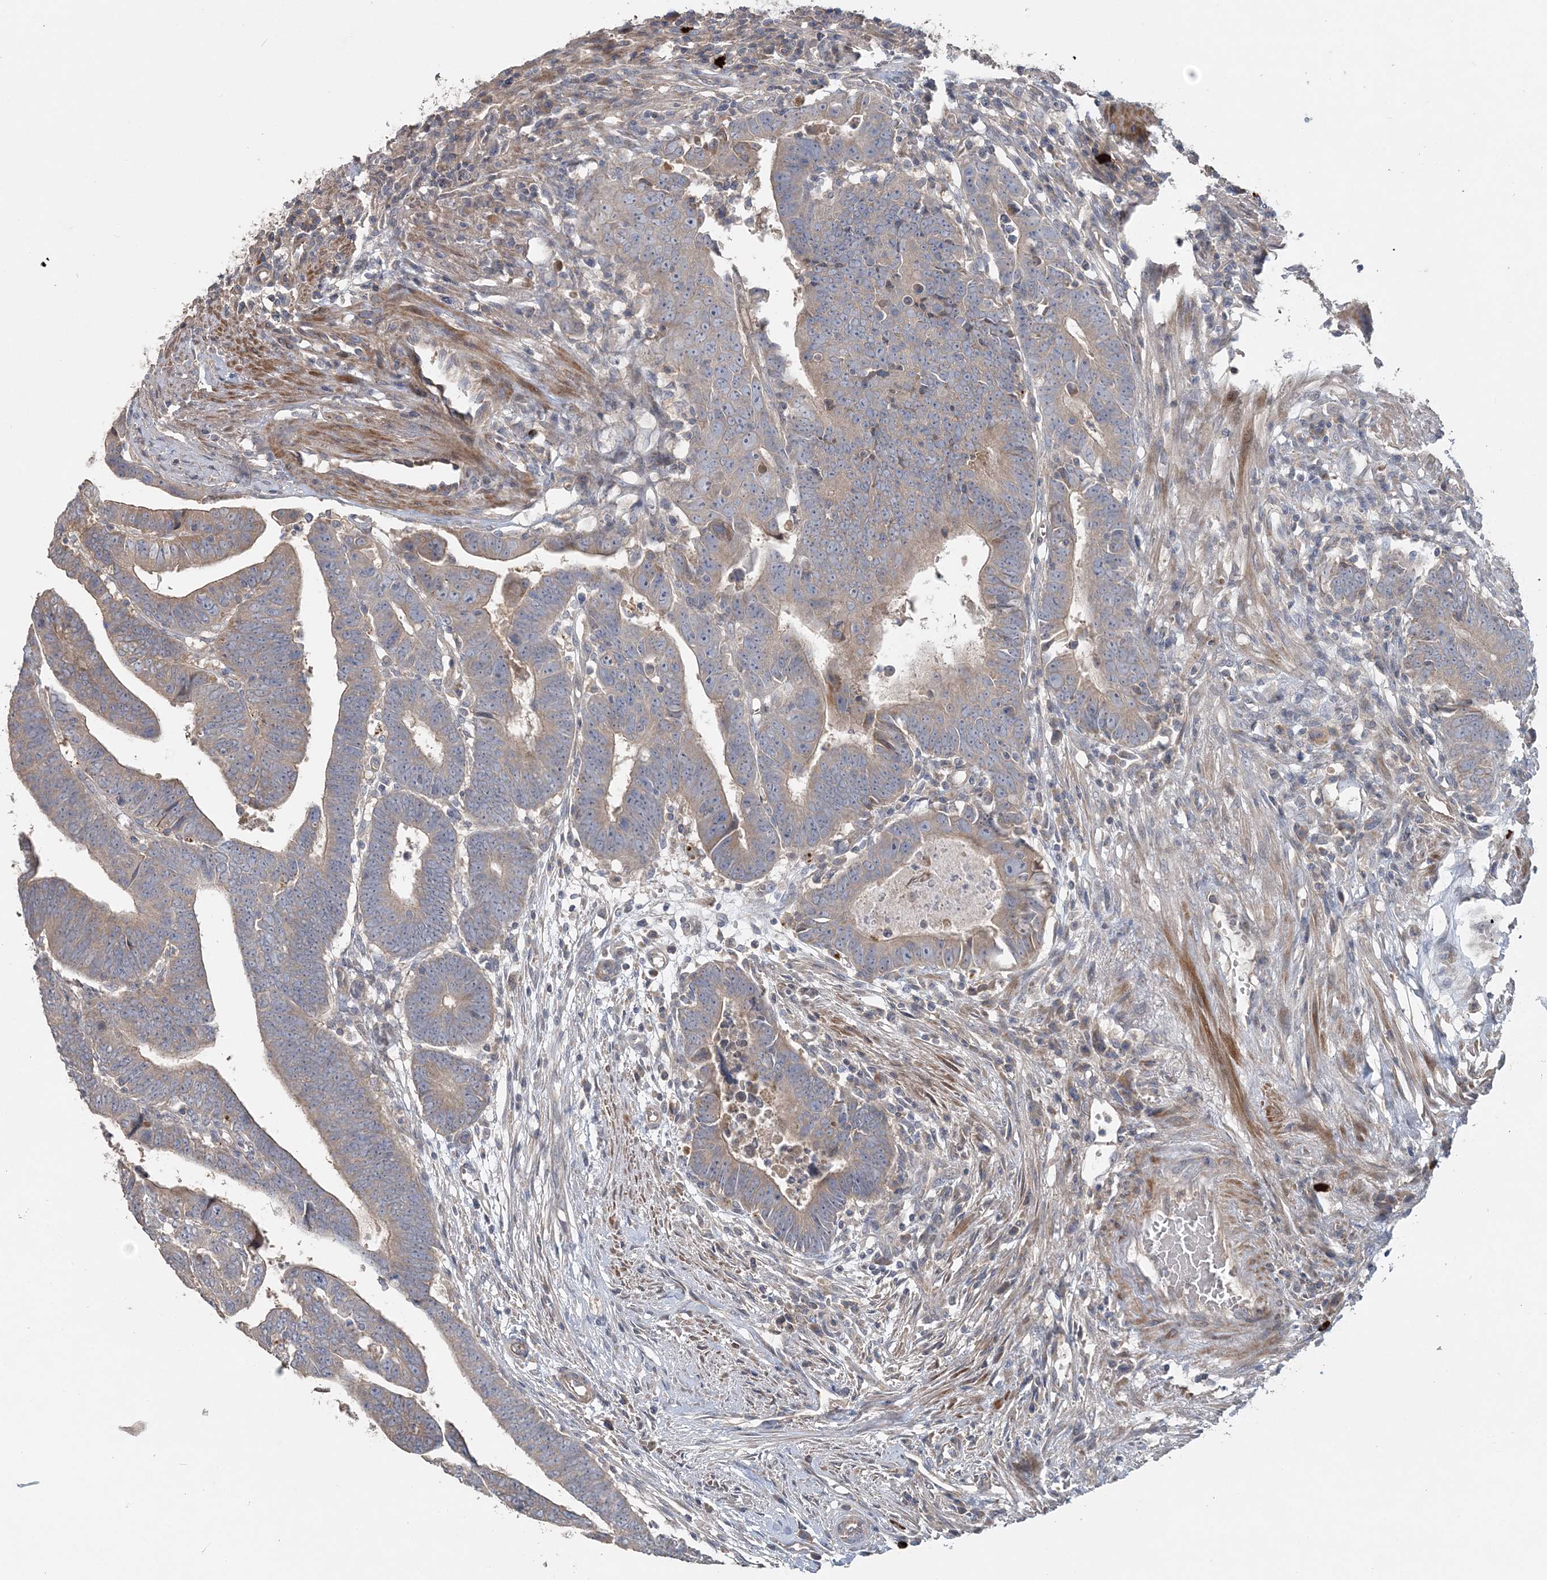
{"staining": {"intensity": "weak", "quantity": ">75%", "location": "cytoplasmic/membranous"}, "tissue": "colorectal cancer", "cell_type": "Tumor cells", "image_type": "cancer", "snomed": [{"axis": "morphology", "description": "Adenocarcinoma, NOS"}, {"axis": "topography", "description": "Rectum"}], "caption": "Brown immunohistochemical staining in human colorectal cancer exhibits weak cytoplasmic/membranous expression in about >75% of tumor cells. Immunohistochemistry (ihc) stains the protein of interest in brown and the nuclei are stained blue.", "gene": "SLC4A10", "patient": {"sex": "female", "age": 65}}